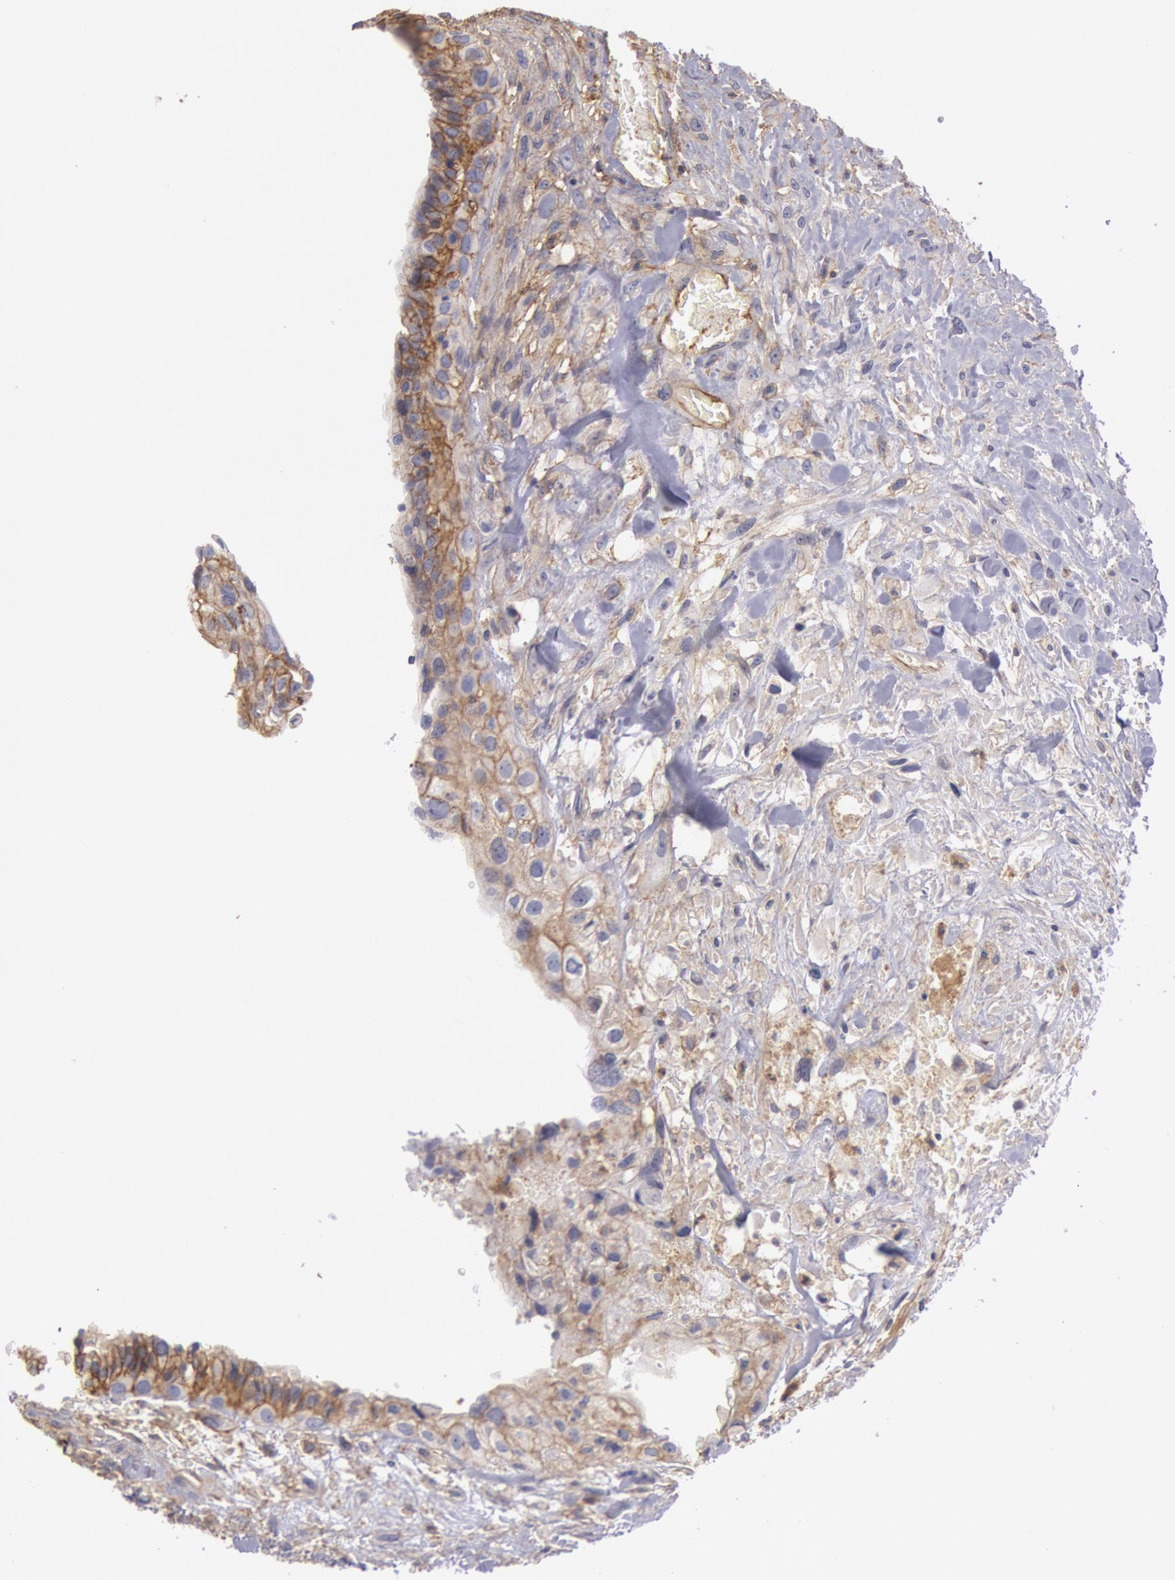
{"staining": {"intensity": "moderate", "quantity": ">75%", "location": "cytoplasmic/membranous"}, "tissue": "breast cancer", "cell_type": "Tumor cells", "image_type": "cancer", "snomed": [{"axis": "morphology", "description": "Neoplasm, malignant, NOS"}, {"axis": "topography", "description": "Breast"}], "caption": "Moderate cytoplasmic/membranous protein positivity is present in about >75% of tumor cells in breast cancer (malignant neoplasm).", "gene": "SNAP23", "patient": {"sex": "female", "age": 50}}